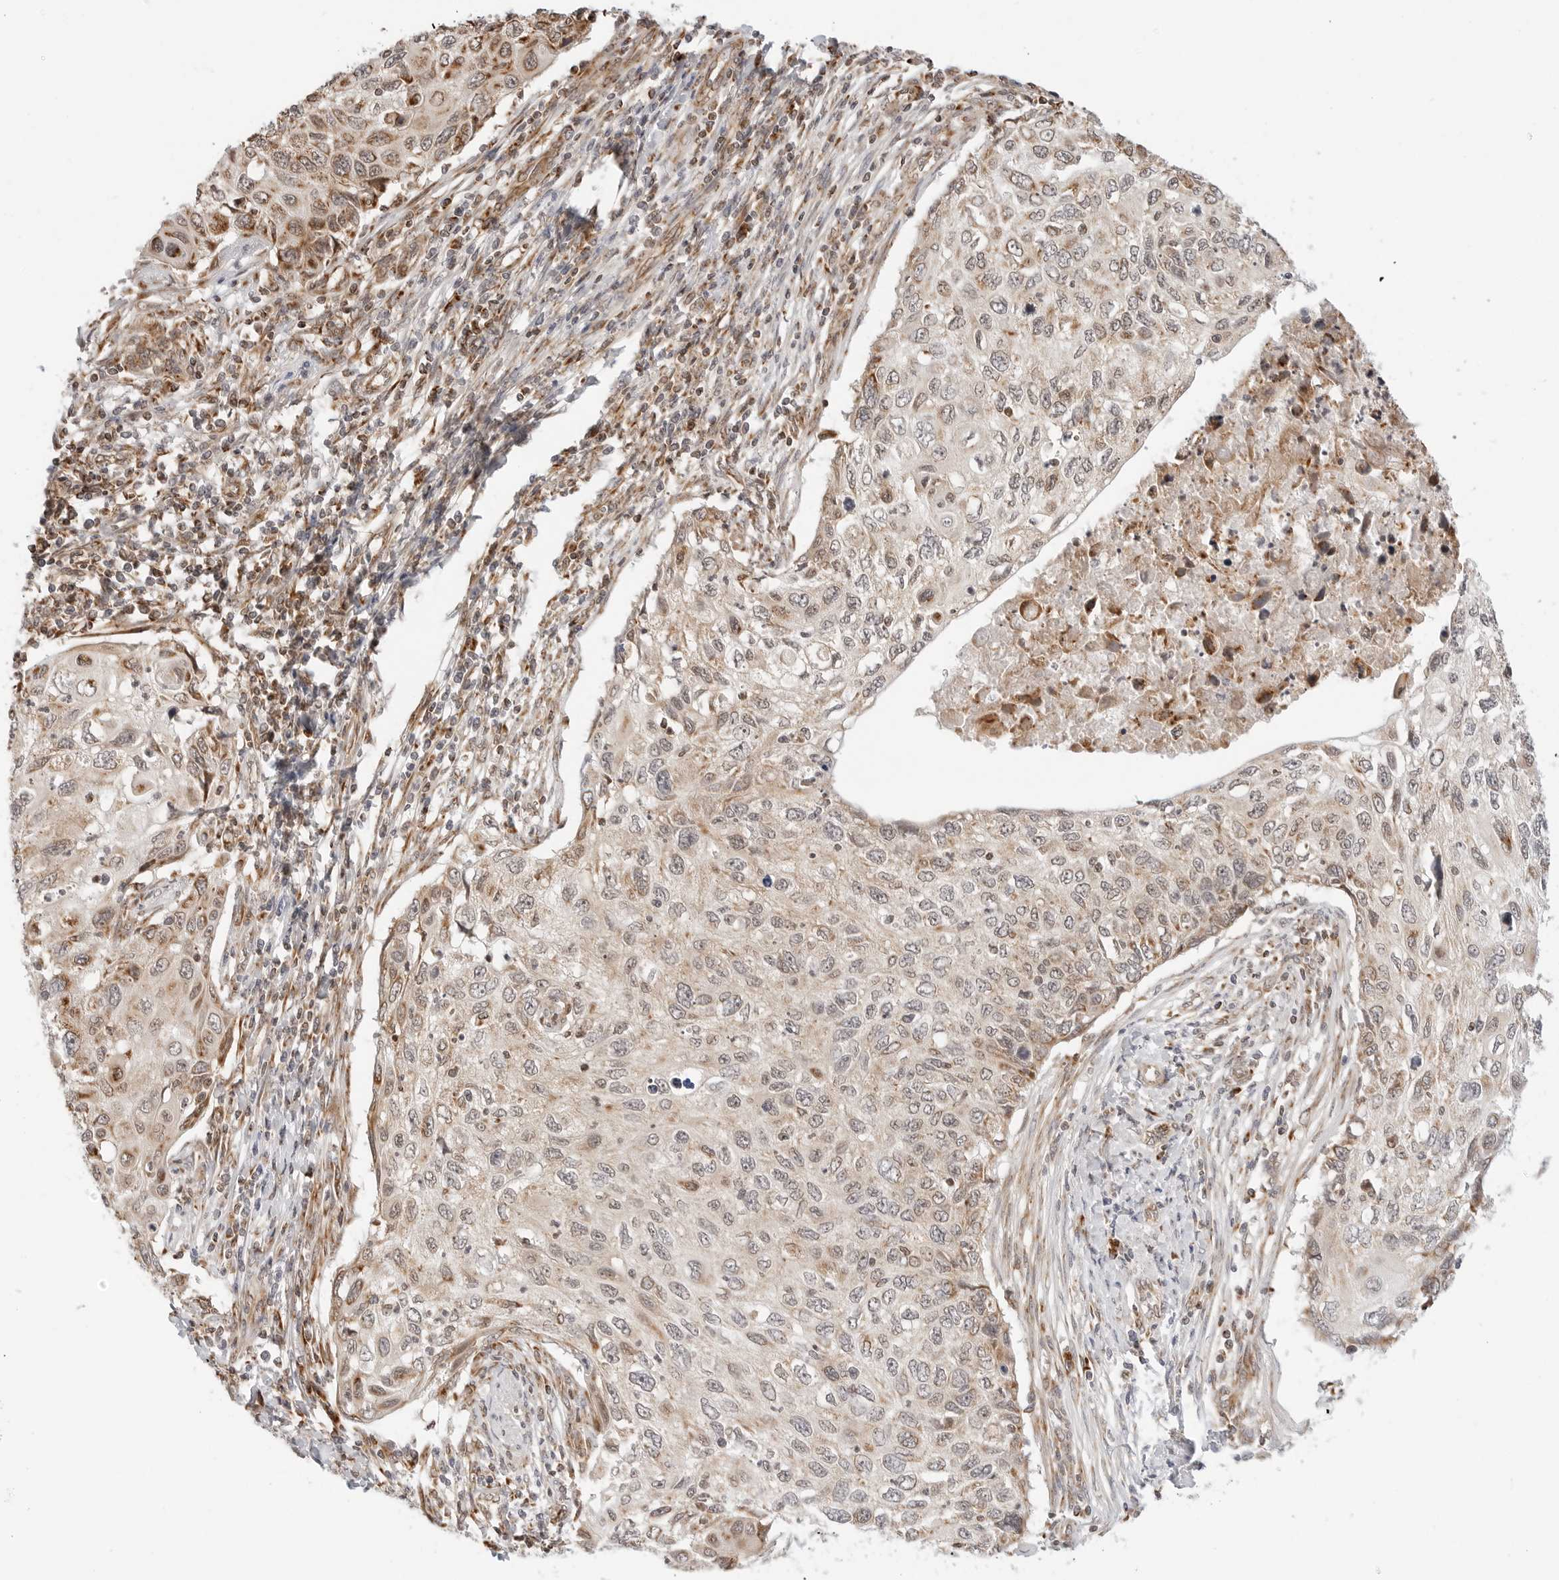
{"staining": {"intensity": "moderate", "quantity": "25%-75%", "location": "cytoplasmic/membranous"}, "tissue": "cervical cancer", "cell_type": "Tumor cells", "image_type": "cancer", "snomed": [{"axis": "morphology", "description": "Squamous cell carcinoma, NOS"}, {"axis": "topography", "description": "Cervix"}], "caption": "IHC (DAB) staining of human cervical cancer (squamous cell carcinoma) demonstrates moderate cytoplasmic/membranous protein staining in about 25%-75% of tumor cells.", "gene": "POLR3GL", "patient": {"sex": "female", "age": 70}}